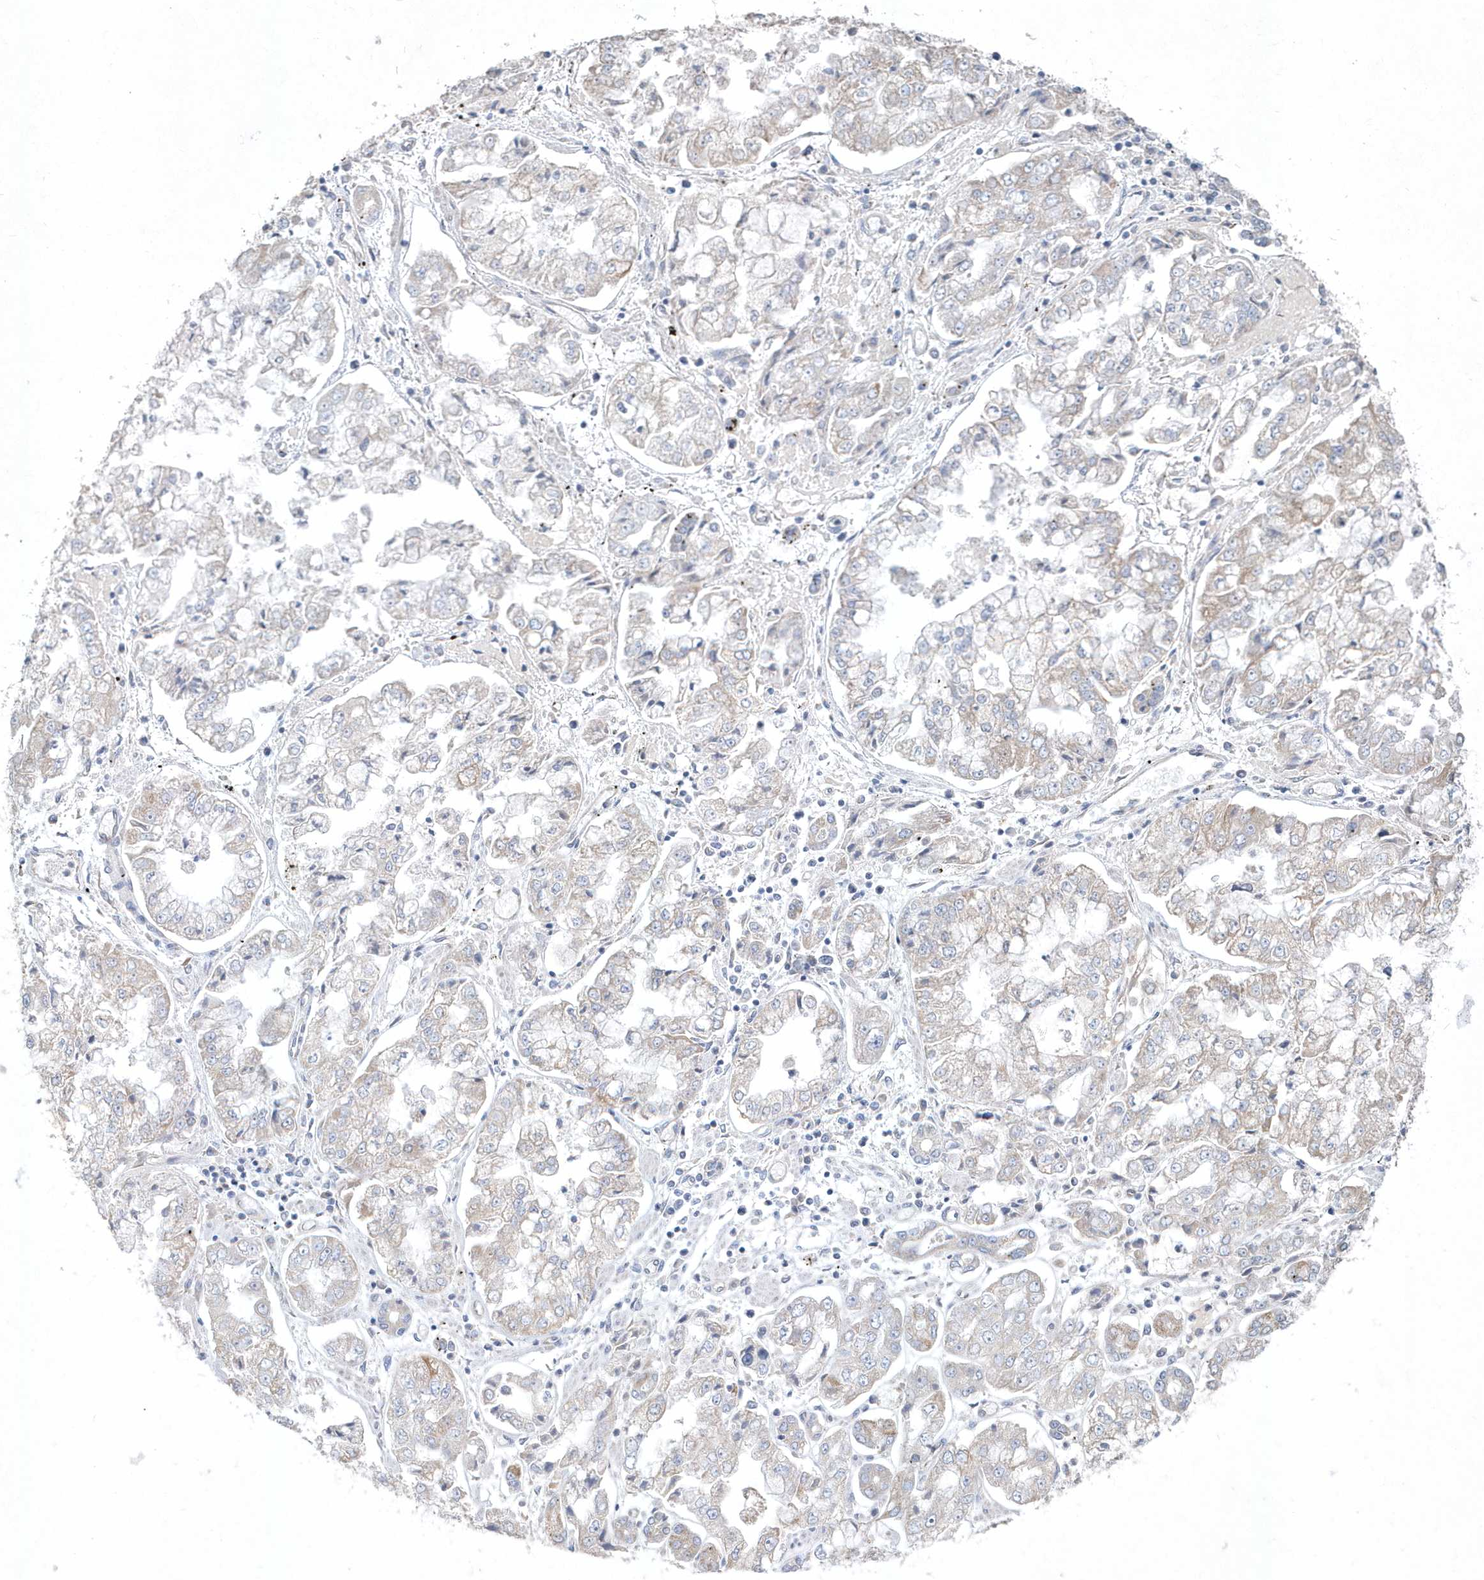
{"staining": {"intensity": "negative", "quantity": "none", "location": "none"}, "tissue": "stomach cancer", "cell_type": "Tumor cells", "image_type": "cancer", "snomed": [{"axis": "morphology", "description": "Adenocarcinoma, NOS"}, {"axis": "topography", "description": "Stomach"}], "caption": "A high-resolution histopathology image shows immunohistochemistry staining of stomach cancer, which exhibits no significant staining in tumor cells.", "gene": "DGAT1", "patient": {"sex": "male", "age": 76}}